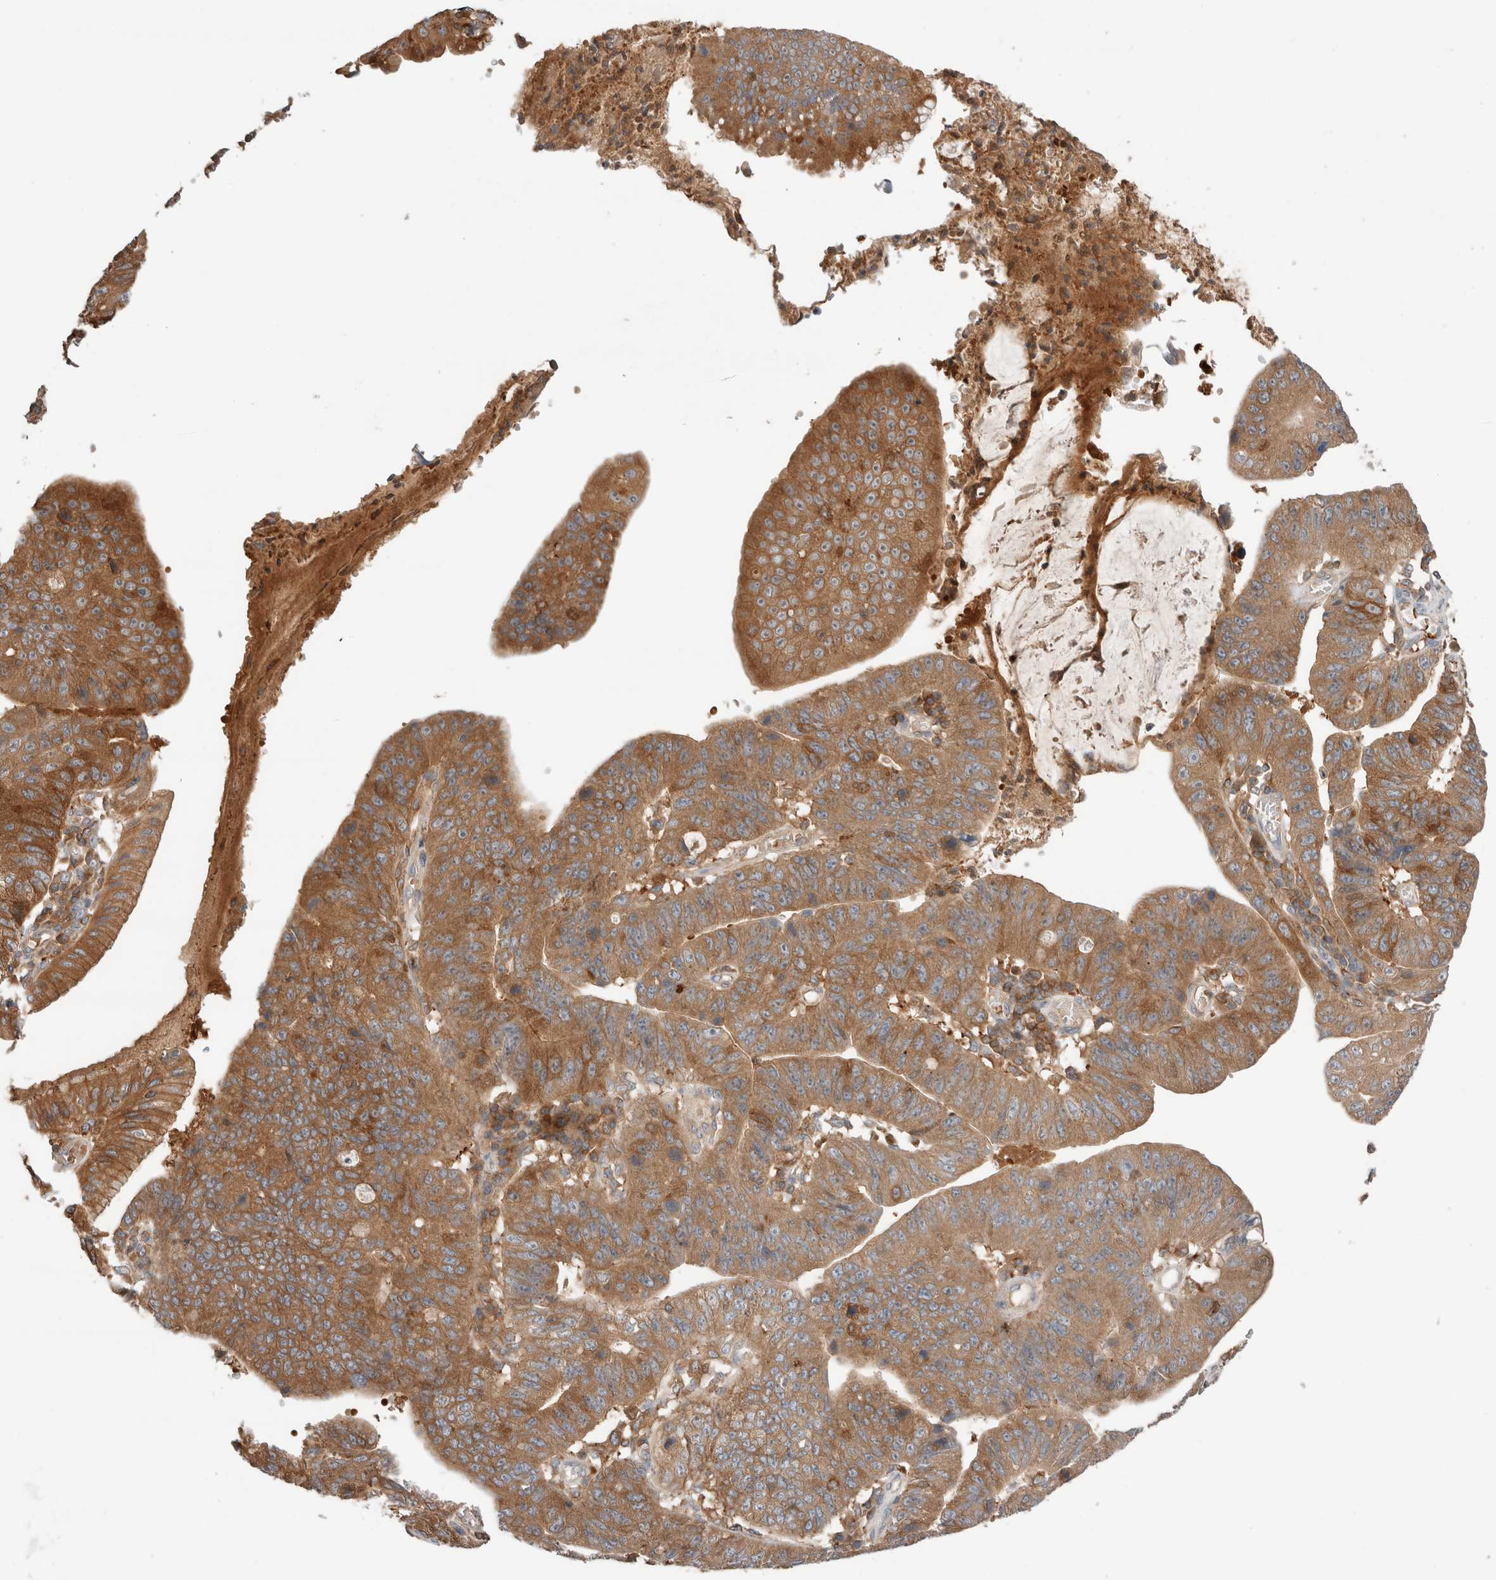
{"staining": {"intensity": "strong", "quantity": ">75%", "location": "cytoplasmic/membranous"}, "tissue": "stomach cancer", "cell_type": "Tumor cells", "image_type": "cancer", "snomed": [{"axis": "morphology", "description": "Adenocarcinoma, NOS"}, {"axis": "topography", "description": "Stomach"}], "caption": "This image reveals stomach cancer stained with immunohistochemistry to label a protein in brown. The cytoplasmic/membranous of tumor cells show strong positivity for the protein. Nuclei are counter-stained blue.", "gene": "KLHL14", "patient": {"sex": "male", "age": 59}}